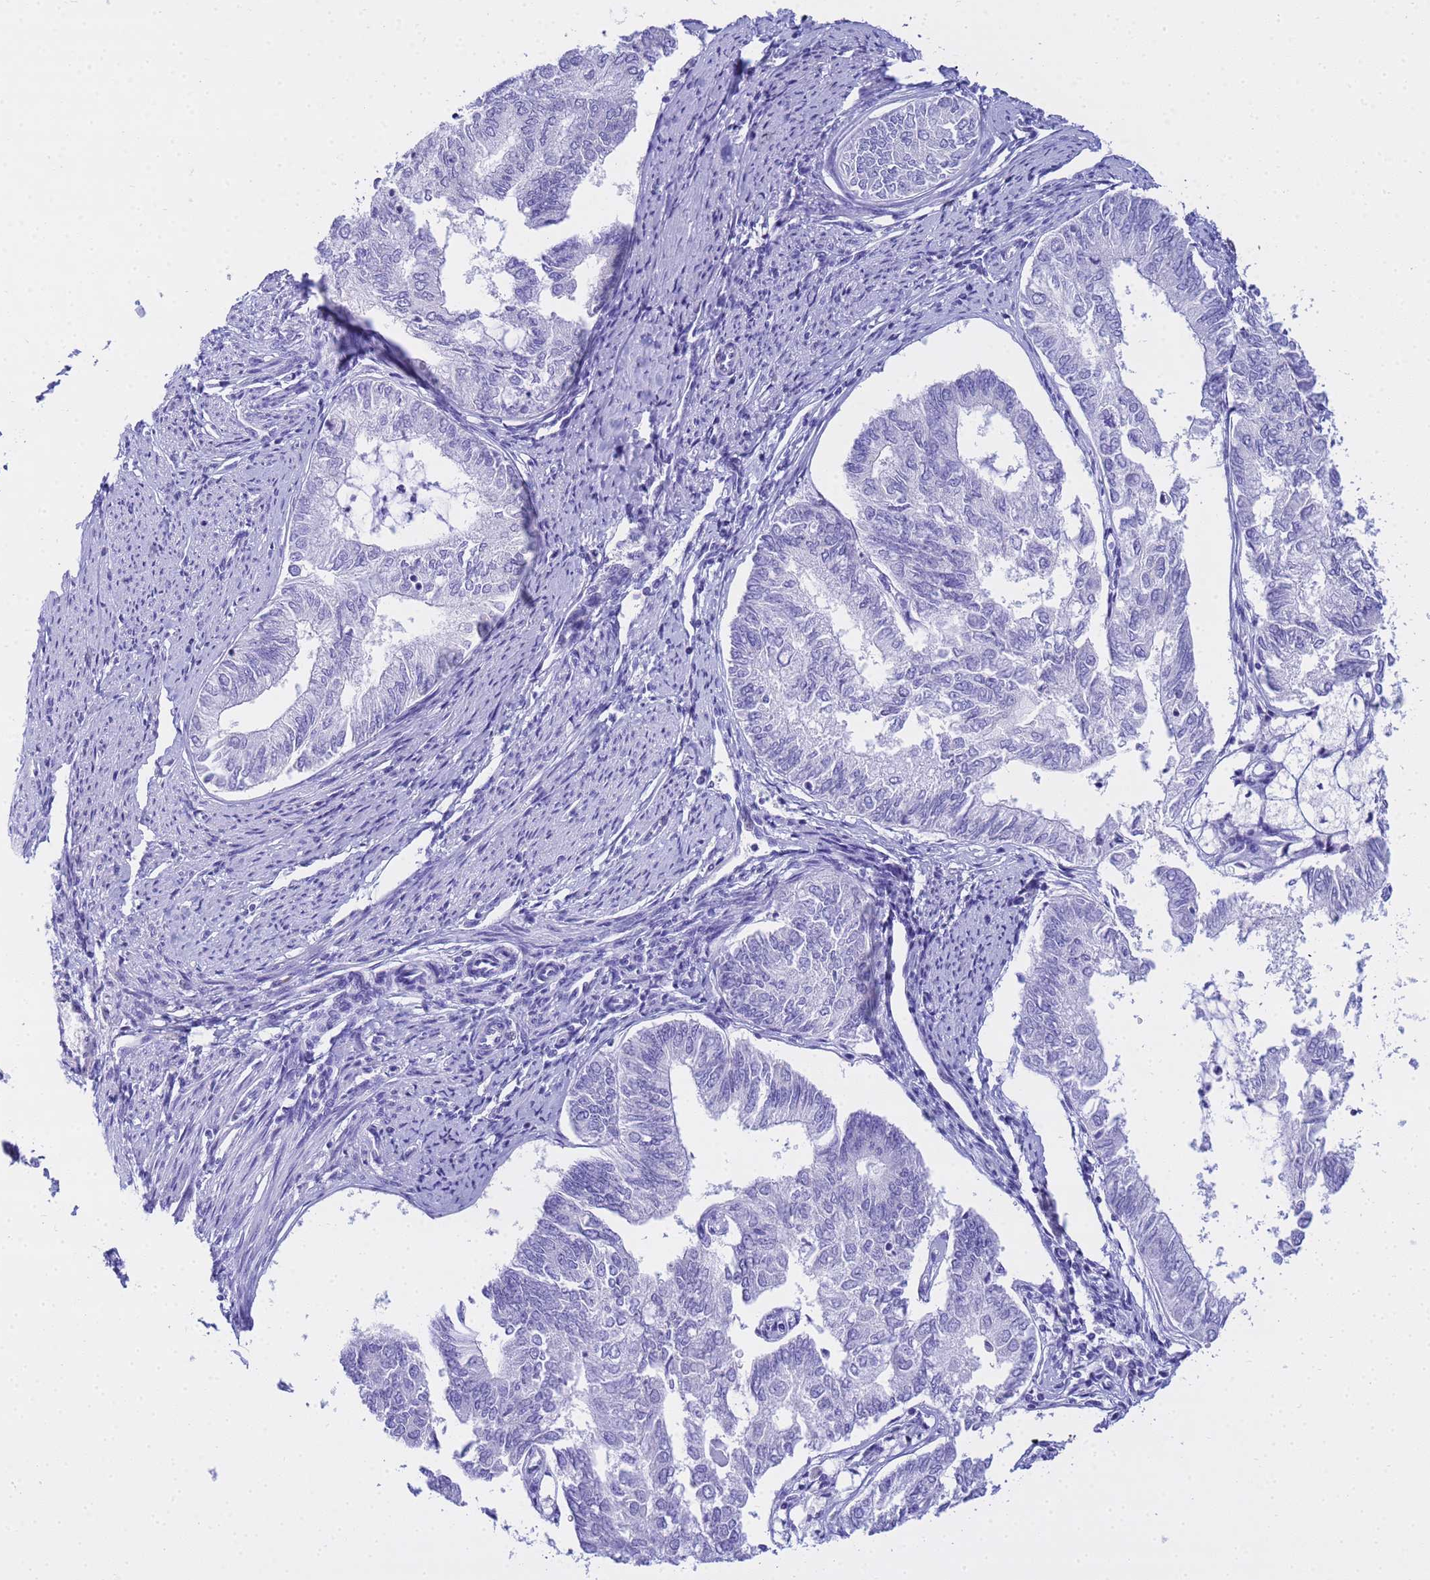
{"staining": {"intensity": "negative", "quantity": "none", "location": "none"}, "tissue": "endometrial cancer", "cell_type": "Tumor cells", "image_type": "cancer", "snomed": [{"axis": "morphology", "description": "Adenocarcinoma, NOS"}, {"axis": "topography", "description": "Endometrium"}], "caption": "DAB (3,3'-diaminobenzidine) immunohistochemical staining of human adenocarcinoma (endometrial) demonstrates no significant staining in tumor cells.", "gene": "AQP12A", "patient": {"sex": "female", "age": 68}}